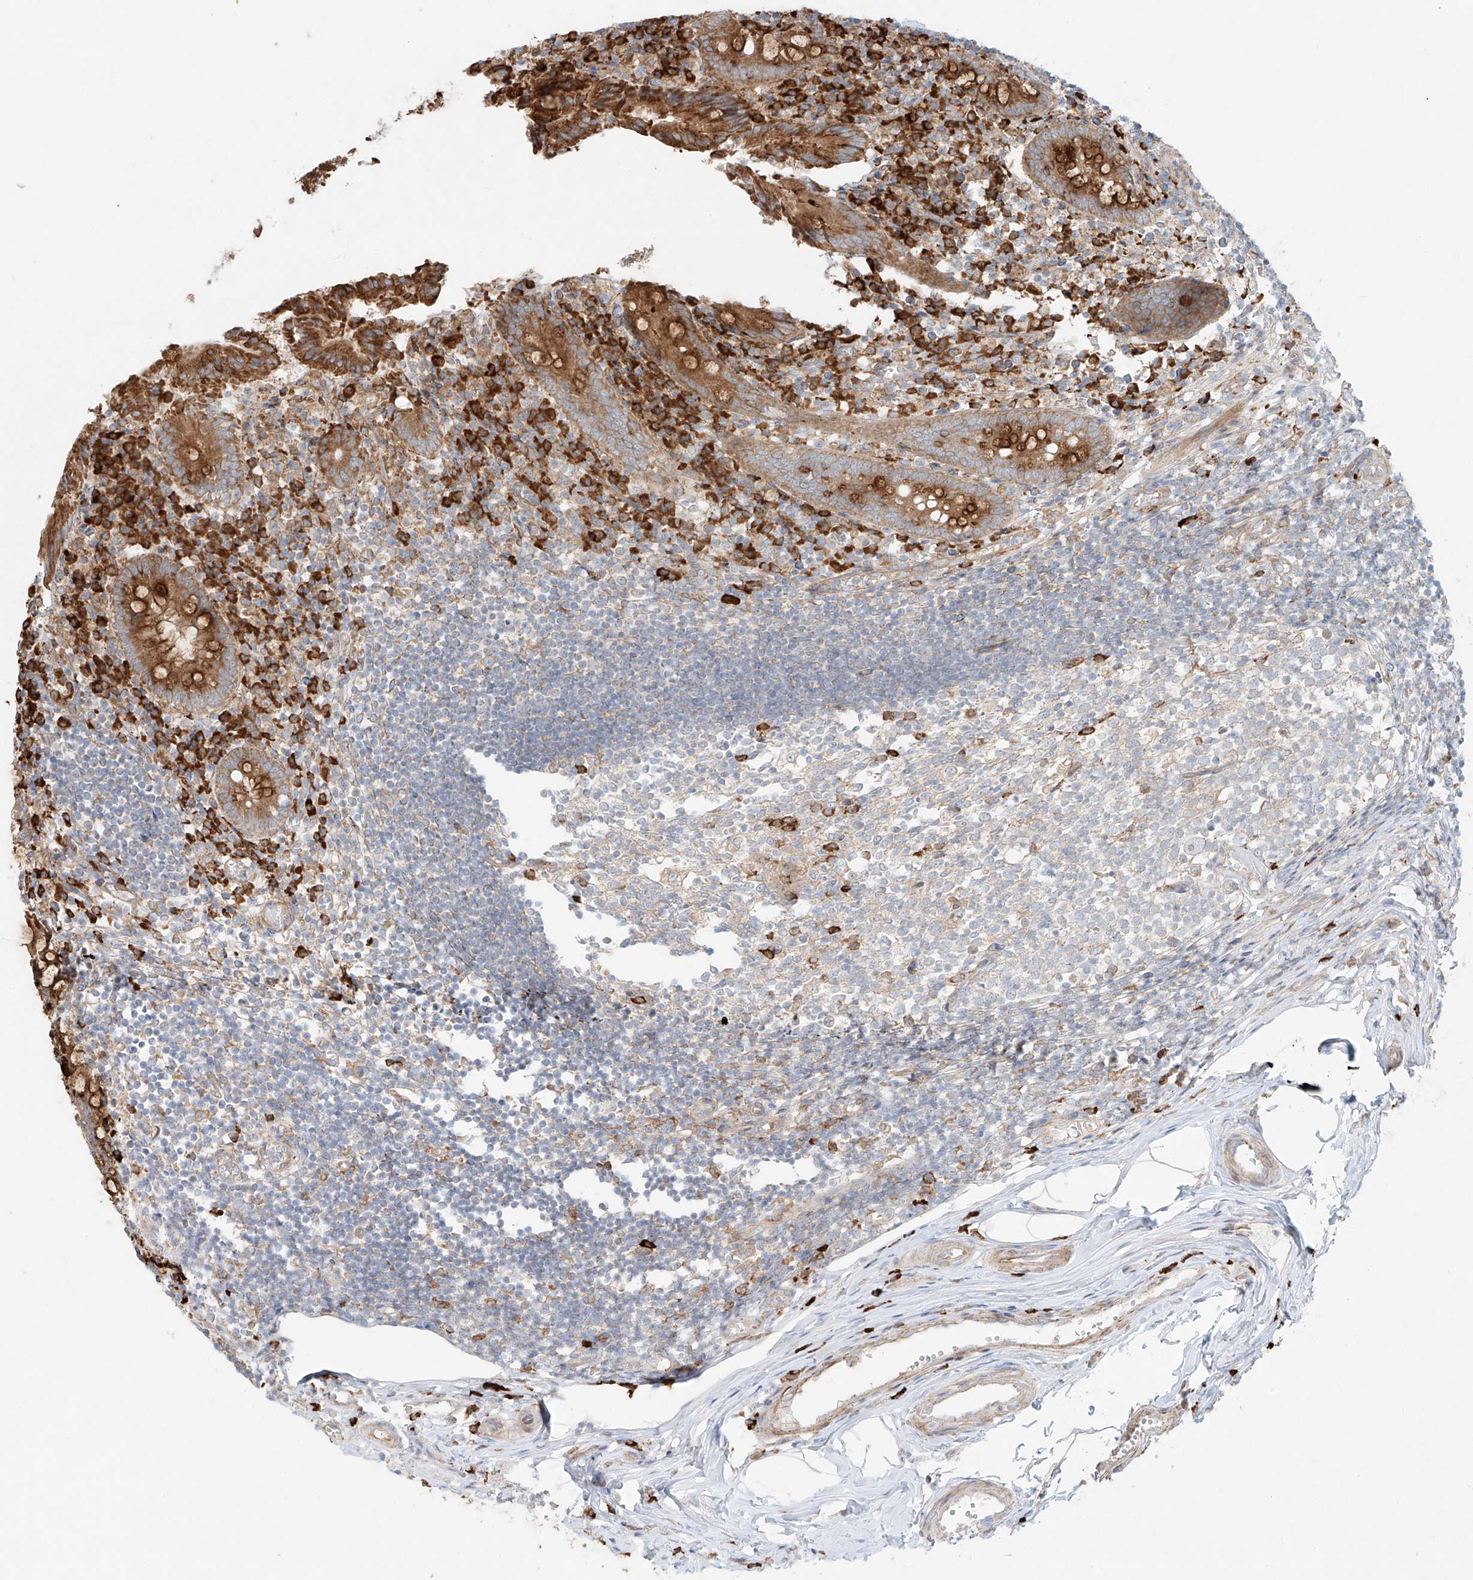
{"staining": {"intensity": "moderate", "quantity": ">75%", "location": "cytoplasmic/membranous"}, "tissue": "appendix", "cell_type": "Glandular cells", "image_type": "normal", "snomed": [{"axis": "morphology", "description": "Normal tissue, NOS"}, {"axis": "topography", "description": "Appendix"}], "caption": "Moderate cytoplasmic/membranous staining for a protein is appreciated in approximately >75% of glandular cells of normal appendix using immunohistochemistry.", "gene": "EIPR1", "patient": {"sex": "female", "age": 17}}